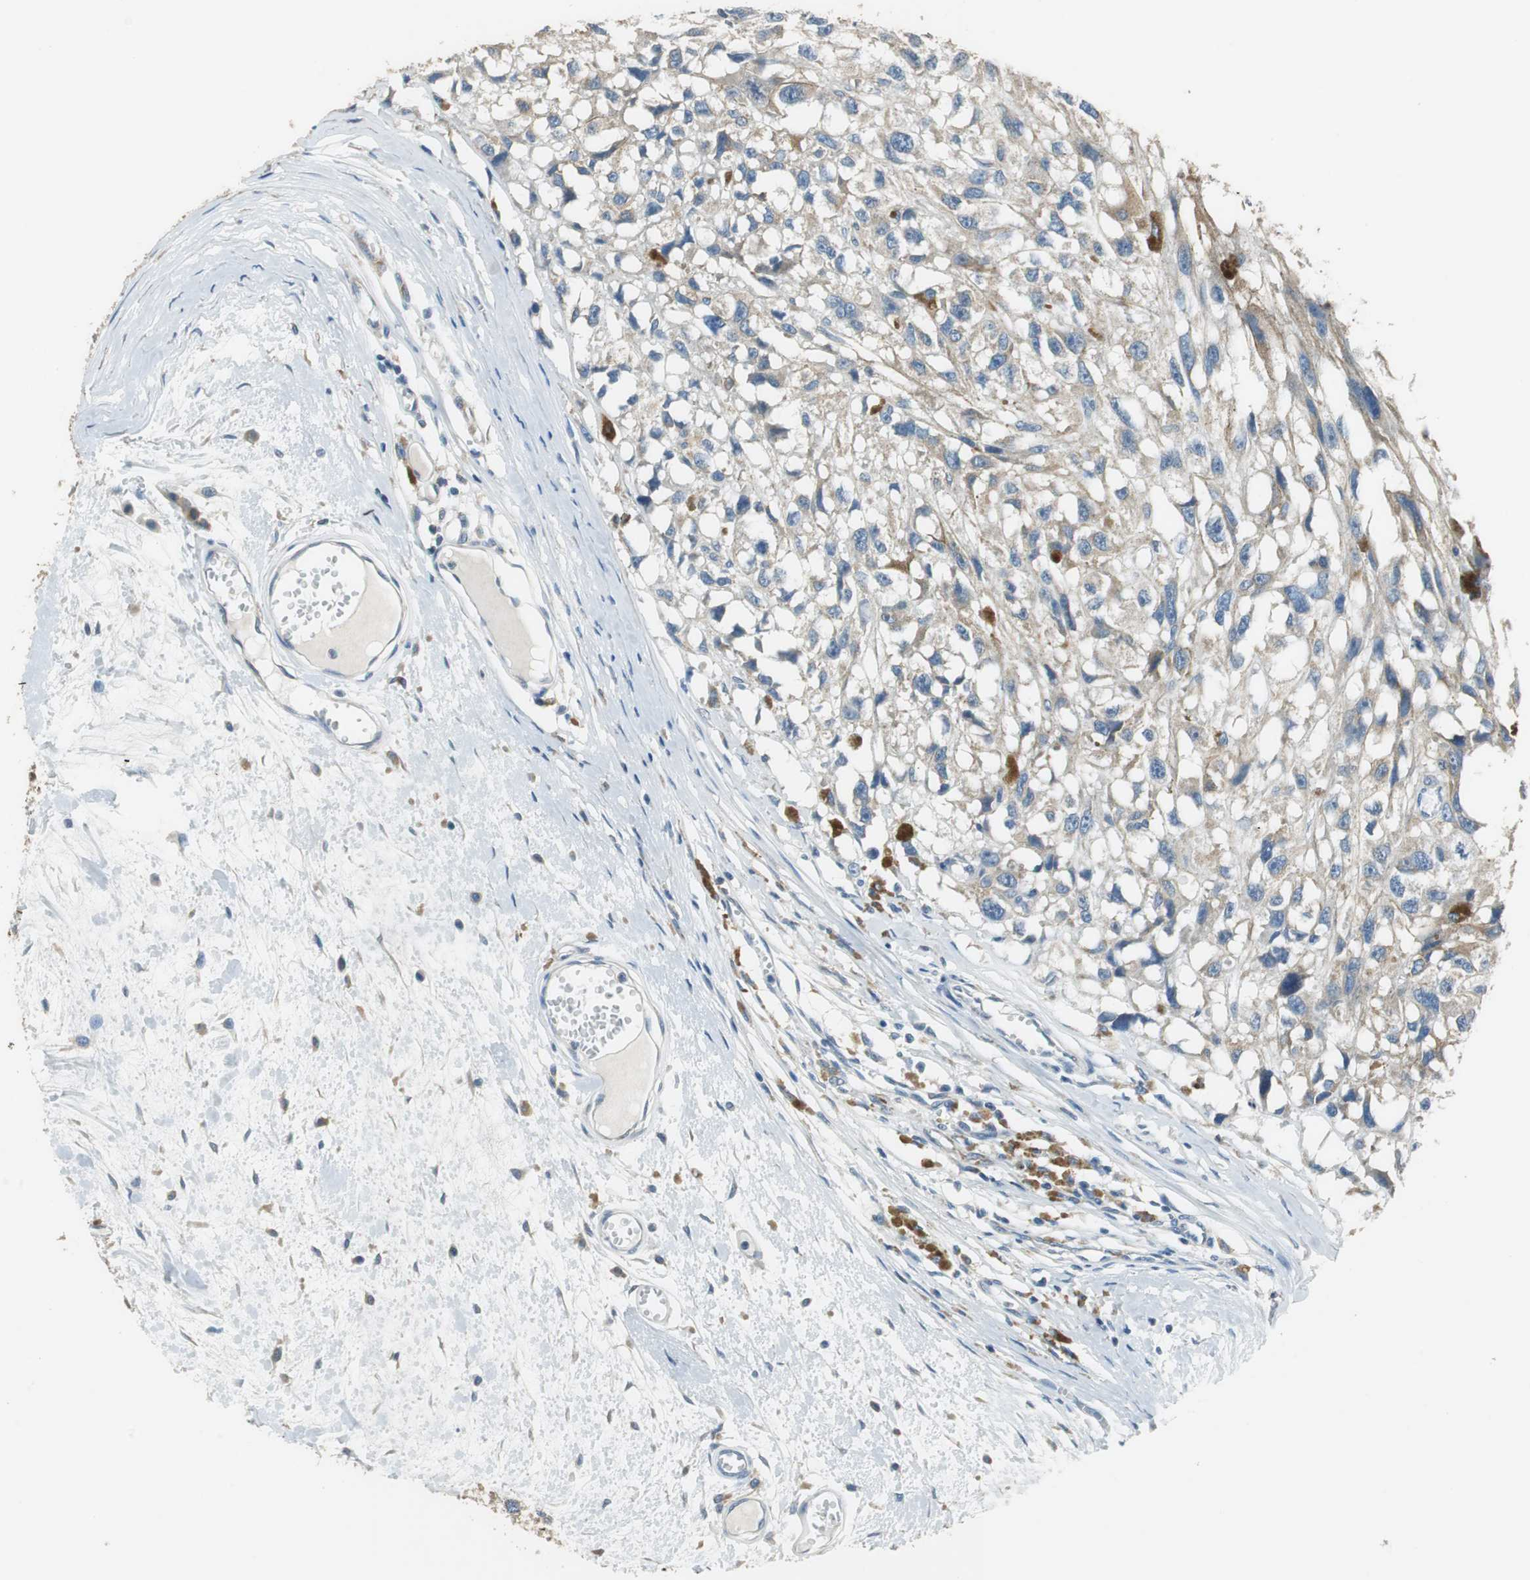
{"staining": {"intensity": "weak", "quantity": "25%-75%", "location": "cytoplasmic/membranous"}, "tissue": "melanoma", "cell_type": "Tumor cells", "image_type": "cancer", "snomed": [{"axis": "morphology", "description": "Malignant melanoma, Metastatic site"}, {"axis": "topography", "description": "Lymph node"}], "caption": "An image showing weak cytoplasmic/membranous staining in about 25%-75% of tumor cells in malignant melanoma (metastatic site), as visualized by brown immunohistochemical staining.", "gene": "ALDH4A1", "patient": {"sex": "male", "age": 59}}